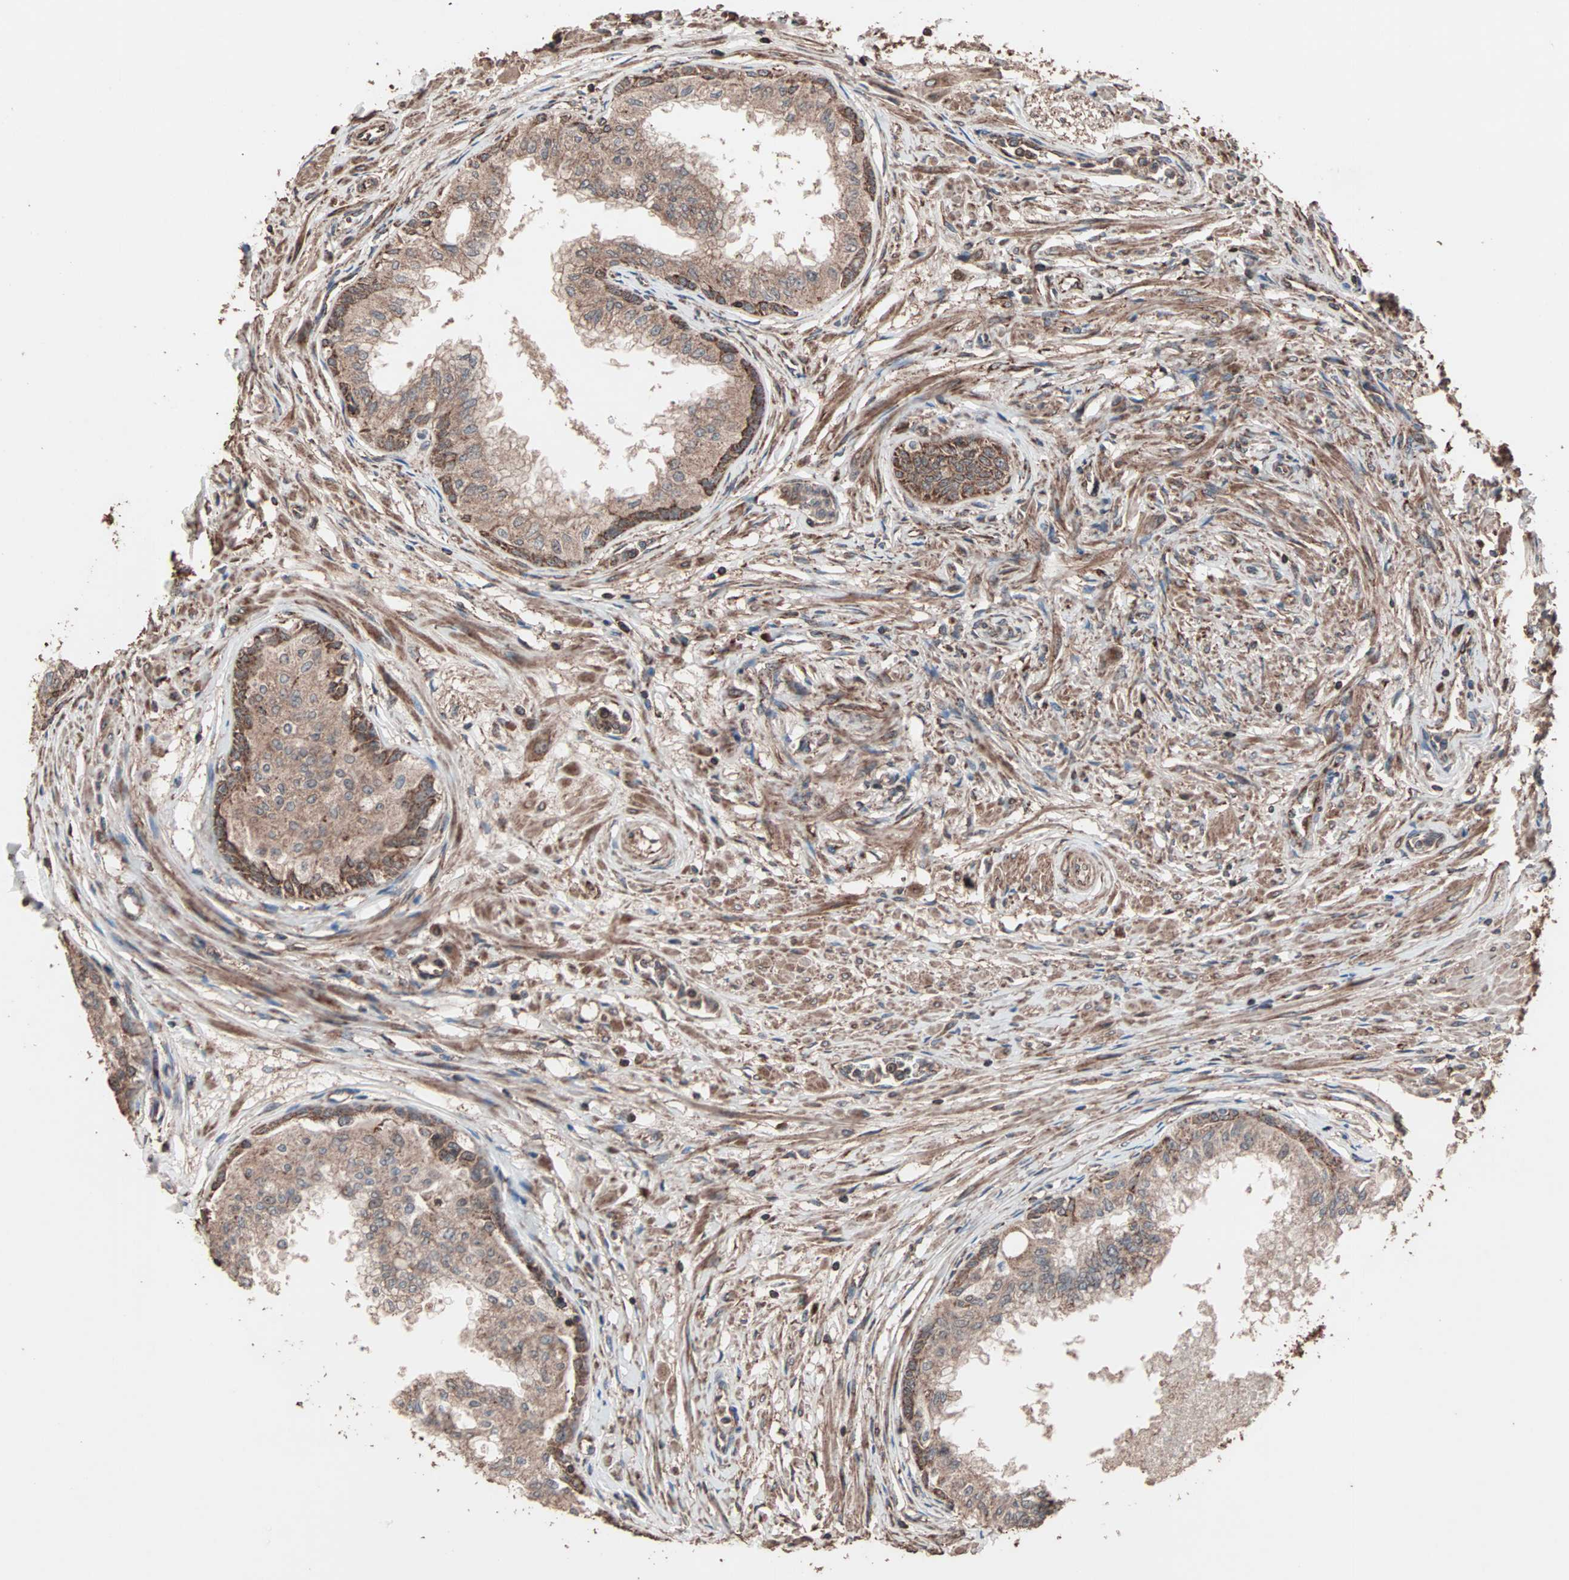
{"staining": {"intensity": "moderate", "quantity": ">75%", "location": "cytoplasmic/membranous"}, "tissue": "prostate", "cell_type": "Glandular cells", "image_type": "normal", "snomed": [{"axis": "morphology", "description": "Normal tissue, NOS"}, {"axis": "topography", "description": "Prostate"}, {"axis": "topography", "description": "Seminal veicle"}], "caption": "Prostate stained with immunohistochemistry reveals moderate cytoplasmic/membranous positivity in approximately >75% of glandular cells. (Stains: DAB in brown, nuclei in blue, Microscopy: brightfield microscopy at high magnification).", "gene": "MRPL2", "patient": {"sex": "male", "age": 60}}